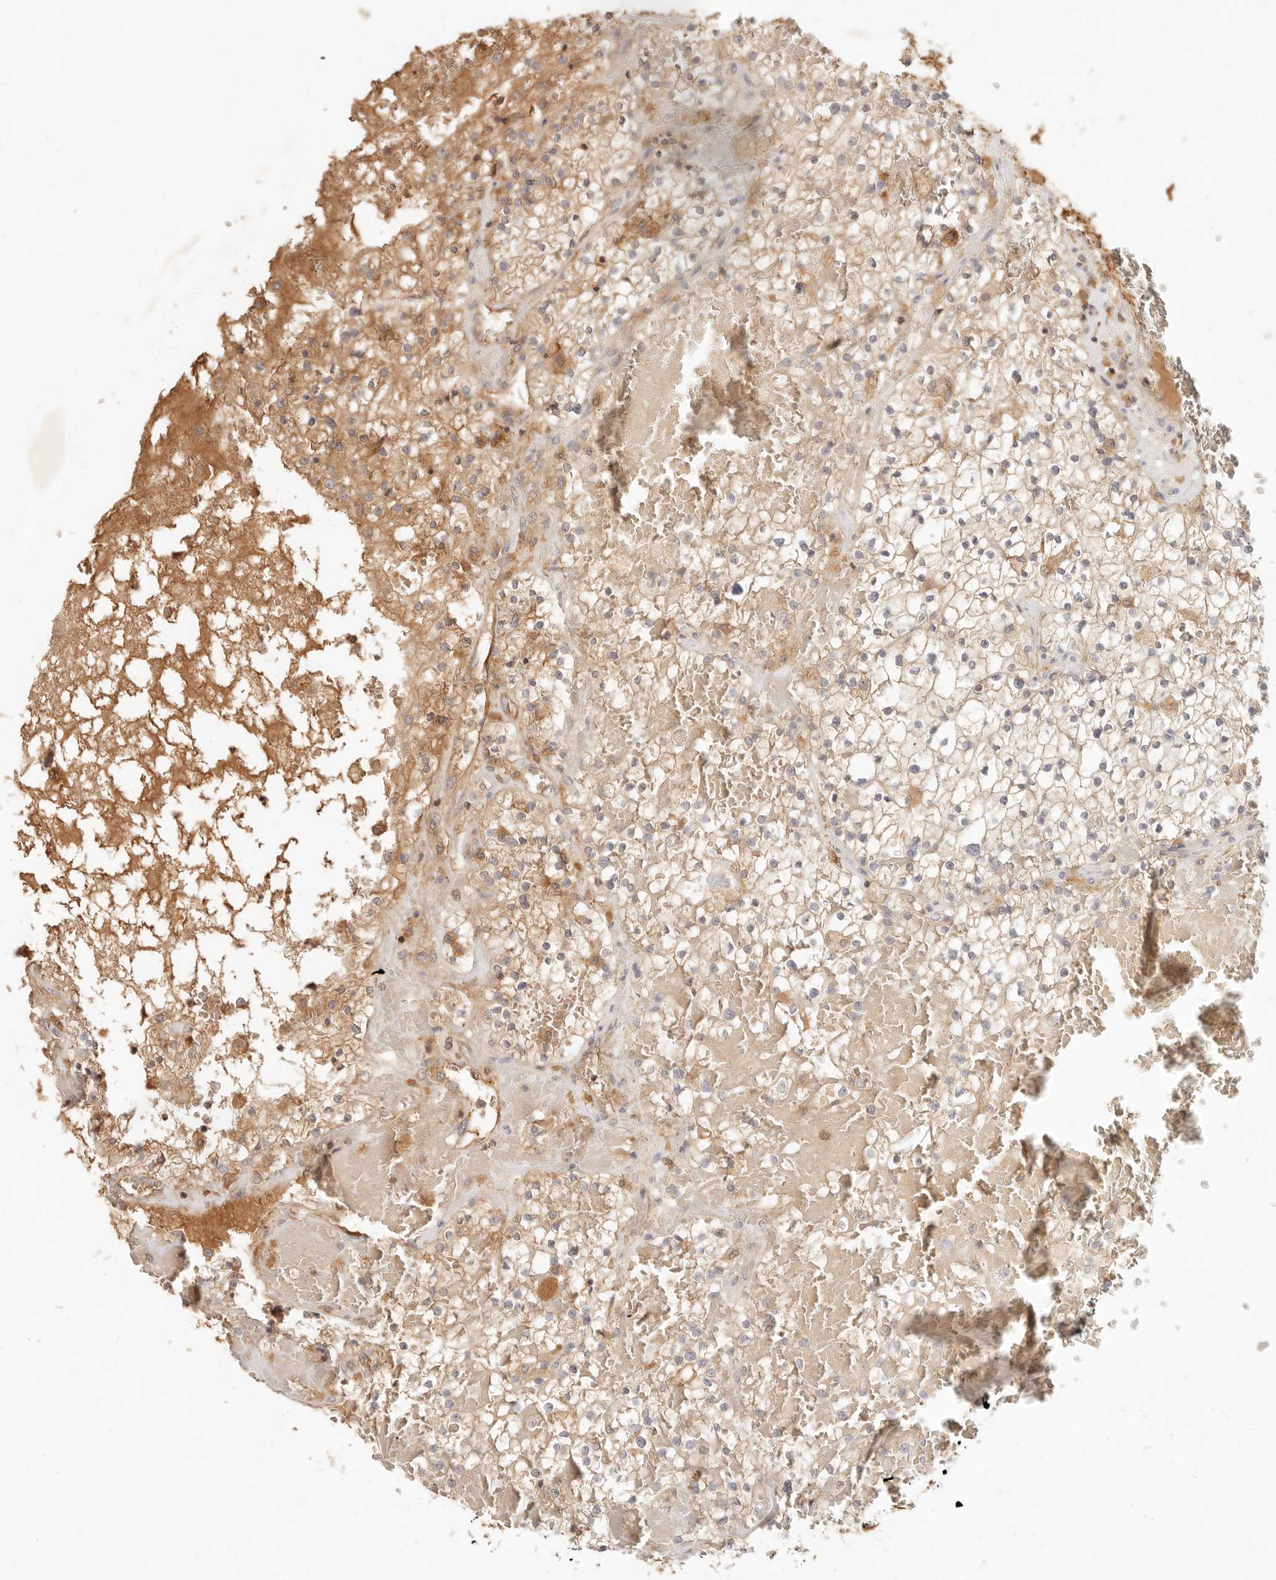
{"staining": {"intensity": "weak", "quantity": ">75%", "location": "cytoplasmic/membranous"}, "tissue": "renal cancer", "cell_type": "Tumor cells", "image_type": "cancer", "snomed": [{"axis": "morphology", "description": "Normal tissue, NOS"}, {"axis": "morphology", "description": "Adenocarcinoma, NOS"}, {"axis": "topography", "description": "Kidney"}], "caption": "Immunohistochemistry (IHC) staining of renal cancer (adenocarcinoma), which demonstrates low levels of weak cytoplasmic/membranous expression in about >75% of tumor cells indicating weak cytoplasmic/membranous protein staining. The staining was performed using DAB (3,3'-diaminobenzidine) (brown) for protein detection and nuclei were counterstained in hematoxylin (blue).", "gene": "NECAP2", "patient": {"sex": "male", "age": 68}}